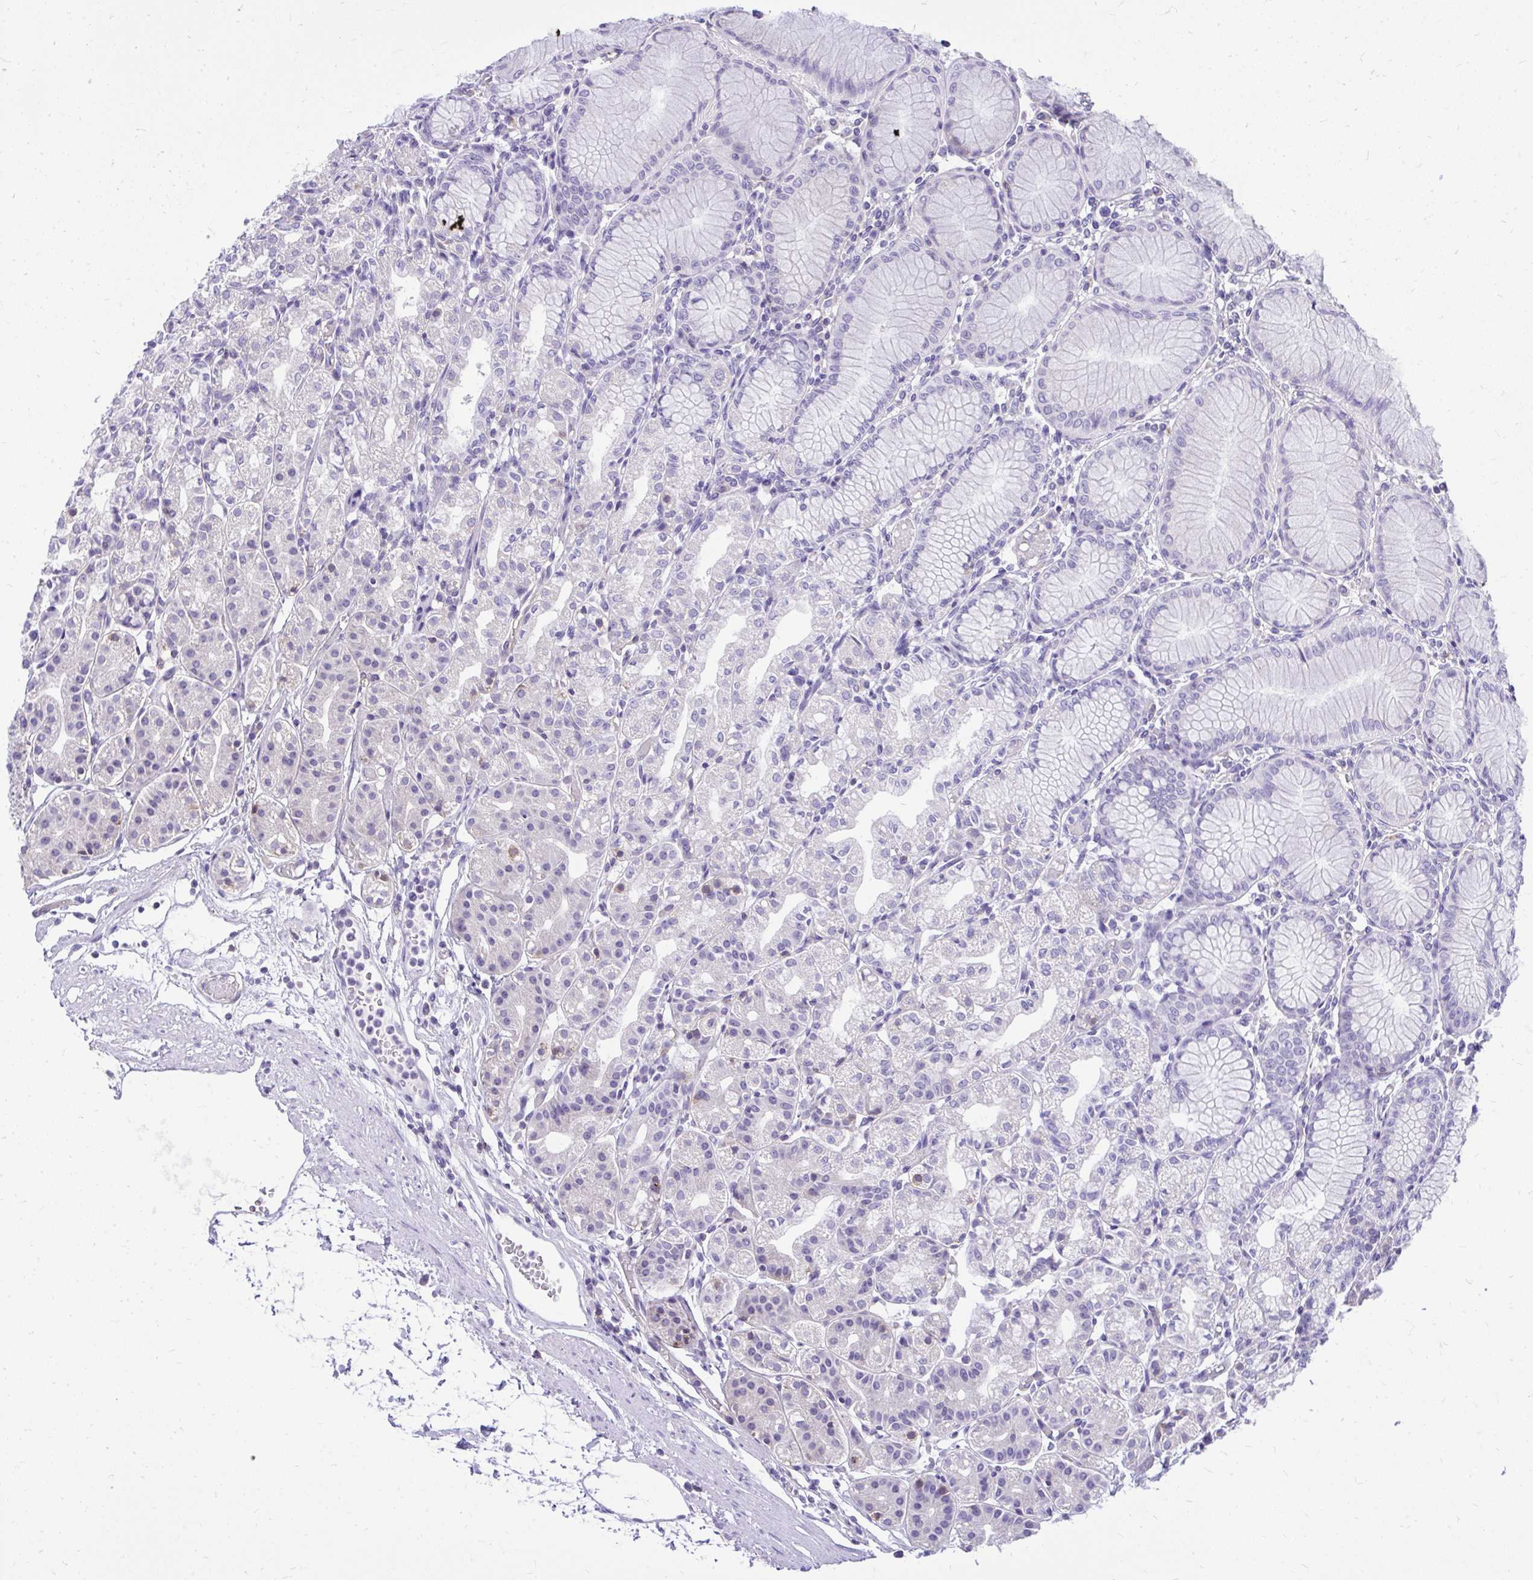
{"staining": {"intensity": "negative", "quantity": "none", "location": "none"}, "tissue": "stomach", "cell_type": "Glandular cells", "image_type": "normal", "snomed": [{"axis": "morphology", "description": "Normal tissue, NOS"}, {"axis": "topography", "description": "Stomach"}], "caption": "Glandular cells show no significant expression in unremarkable stomach. (Stains: DAB immunohistochemistry with hematoxylin counter stain, Microscopy: brightfield microscopy at high magnification).", "gene": "GPRIN3", "patient": {"sex": "female", "age": 57}}